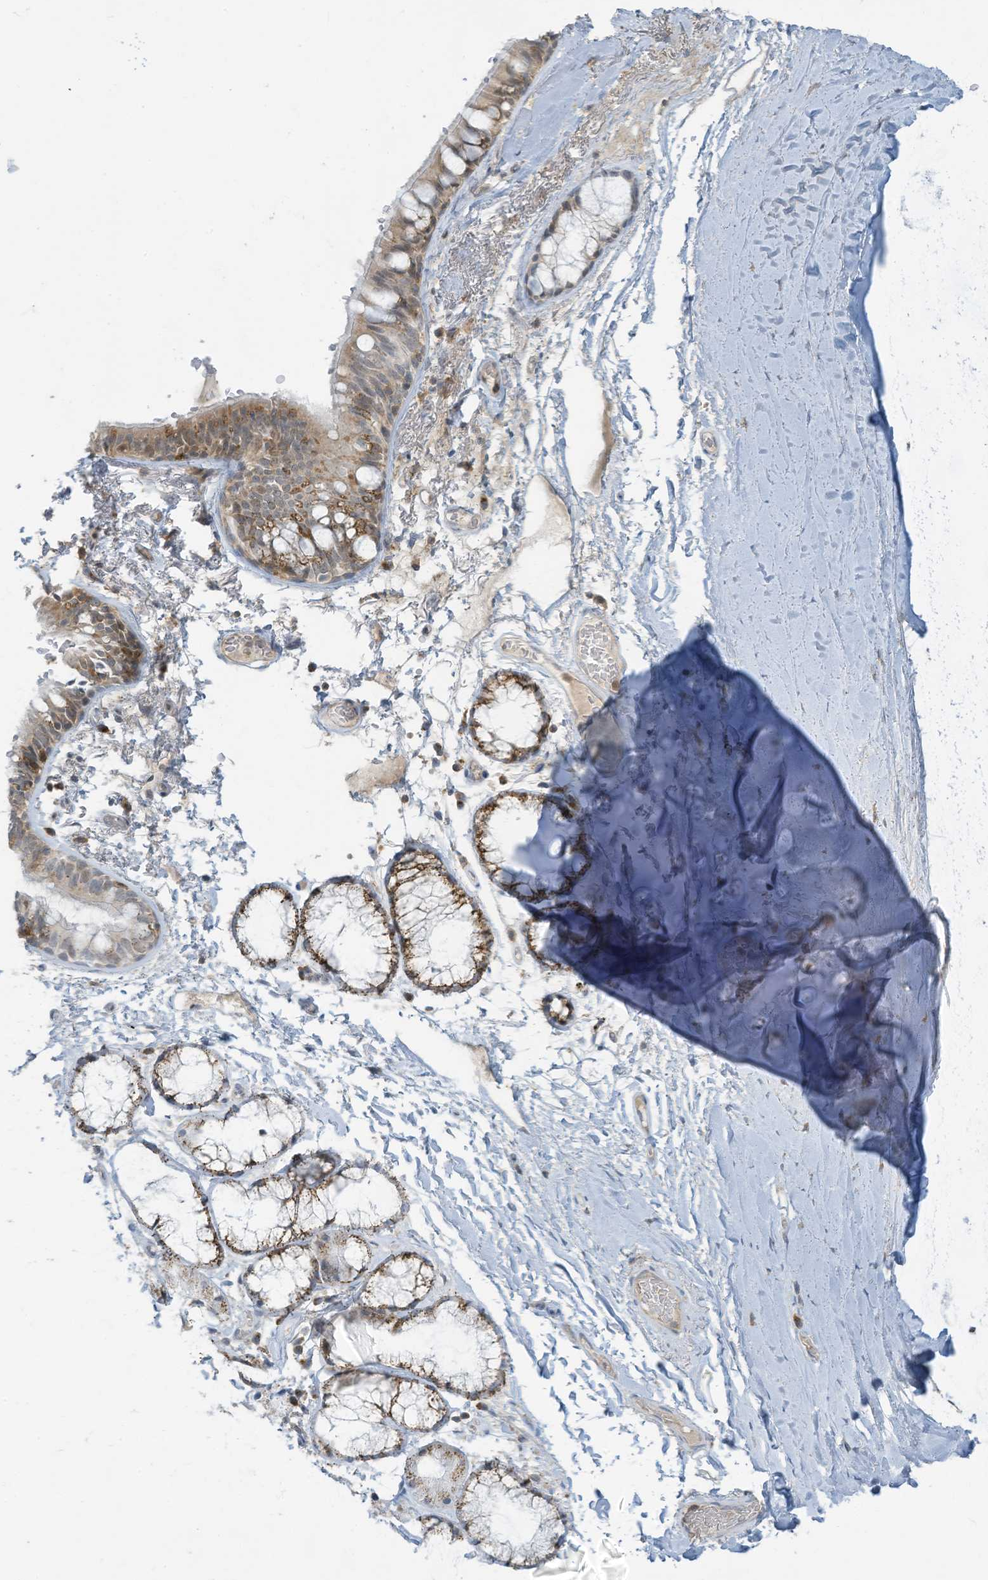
{"staining": {"intensity": "moderate", "quantity": ">75%", "location": "cytoplasmic/membranous"}, "tissue": "bronchus", "cell_type": "Respiratory epithelial cells", "image_type": "normal", "snomed": [{"axis": "morphology", "description": "Normal tissue, NOS"}, {"axis": "topography", "description": "Cartilage tissue"}, {"axis": "topography", "description": "Bronchus"}], "caption": "Immunohistochemistry (DAB) staining of unremarkable human bronchus displays moderate cytoplasmic/membranous protein positivity in approximately >75% of respiratory epithelial cells.", "gene": "PARVG", "patient": {"sex": "female", "age": 73}}